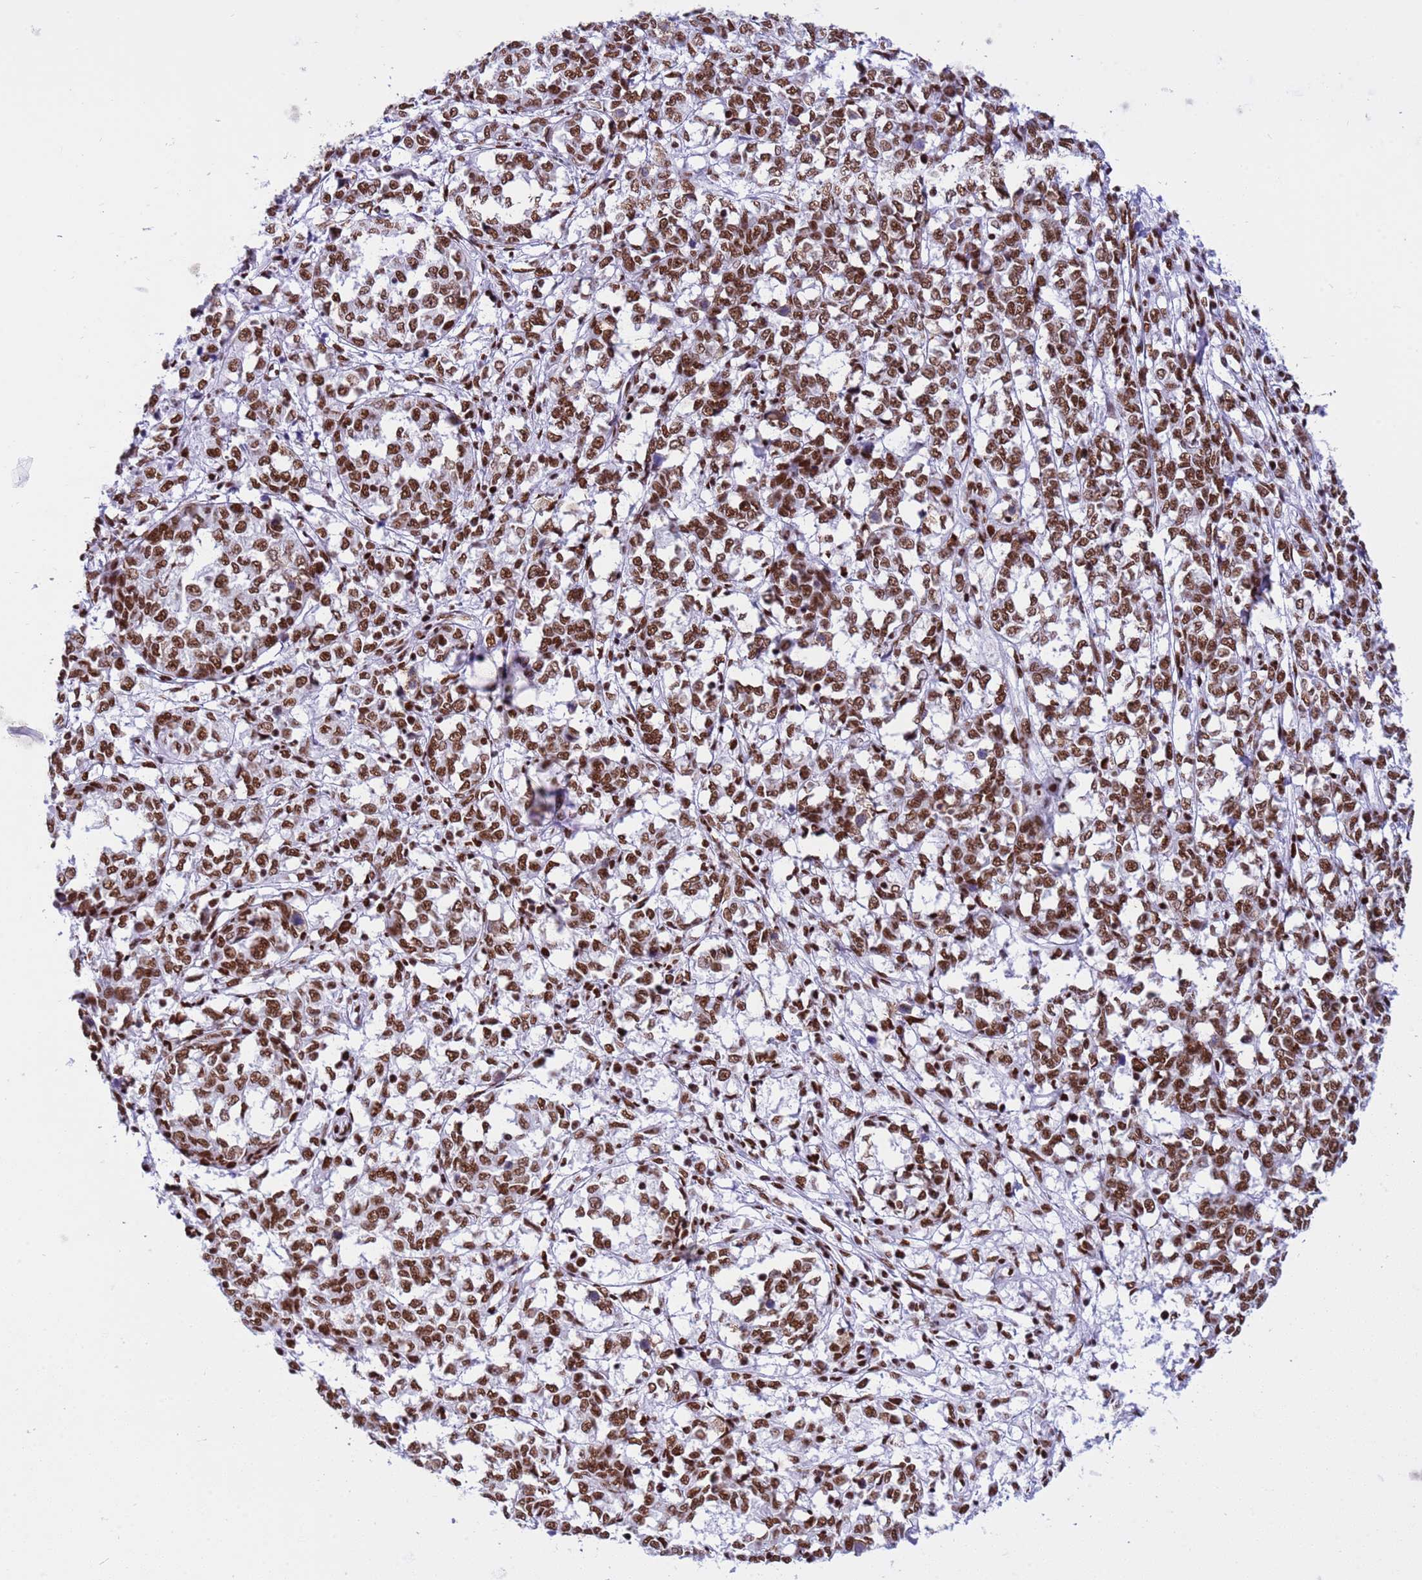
{"staining": {"intensity": "moderate", "quantity": ">75%", "location": "nuclear"}, "tissue": "melanoma", "cell_type": "Tumor cells", "image_type": "cancer", "snomed": [{"axis": "morphology", "description": "Malignant melanoma, NOS"}, {"axis": "topography", "description": "Skin"}], "caption": "Moderate nuclear expression is seen in about >75% of tumor cells in malignant melanoma. The staining is performed using DAB brown chromogen to label protein expression. The nuclei are counter-stained blue using hematoxylin.", "gene": "RALY", "patient": {"sex": "female", "age": 72}}